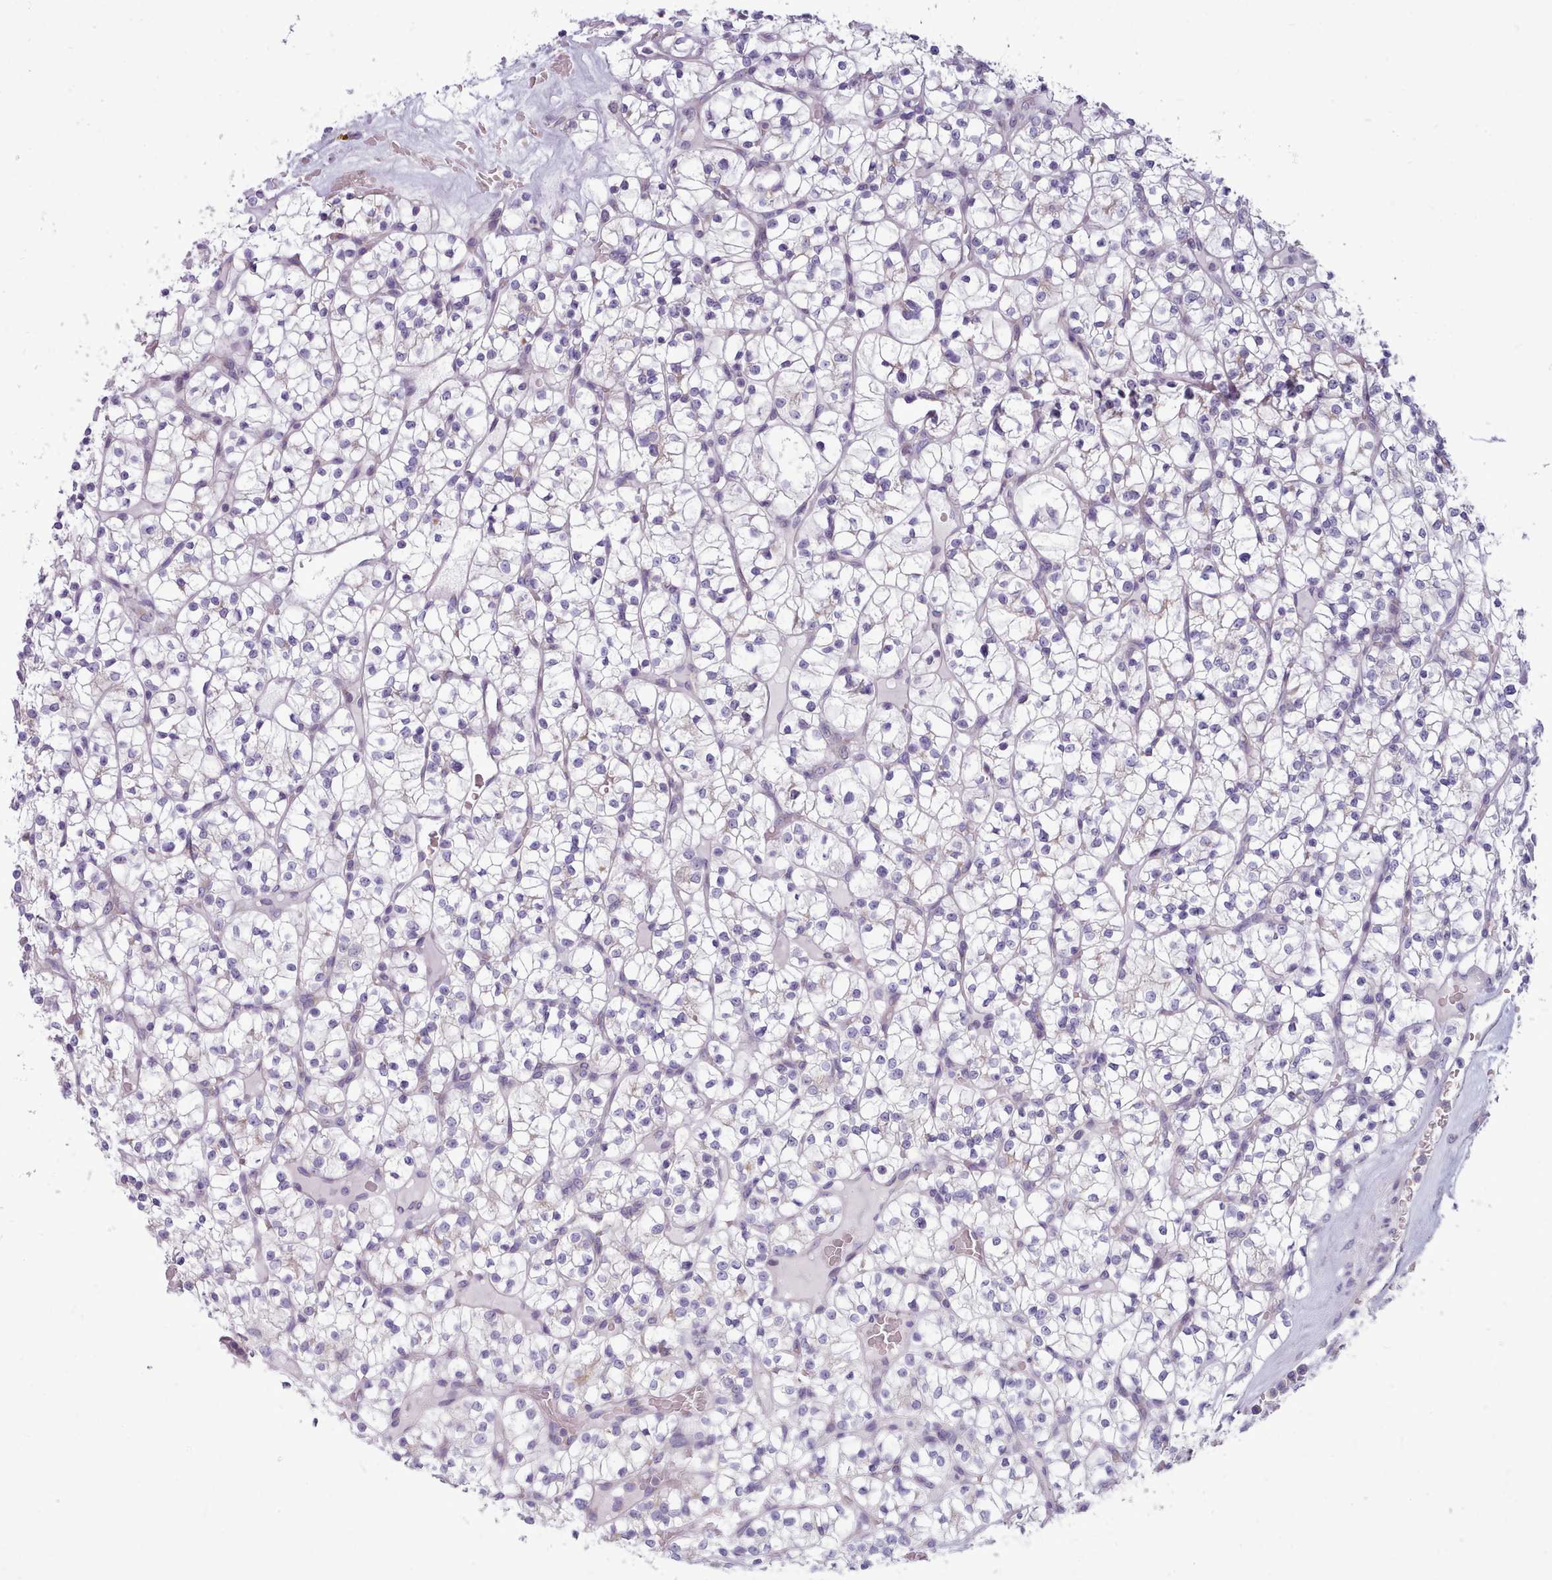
{"staining": {"intensity": "negative", "quantity": "none", "location": "none"}, "tissue": "renal cancer", "cell_type": "Tumor cells", "image_type": "cancer", "snomed": [{"axis": "morphology", "description": "Adenocarcinoma, NOS"}, {"axis": "topography", "description": "Kidney"}], "caption": "This is an immunohistochemistry (IHC) histopathology image of renal cancer (adenocarcinoma). There is no positivity in tumor cells.", "gene": "MYRFL", "patient": {"sex": "female", "age": 64}}